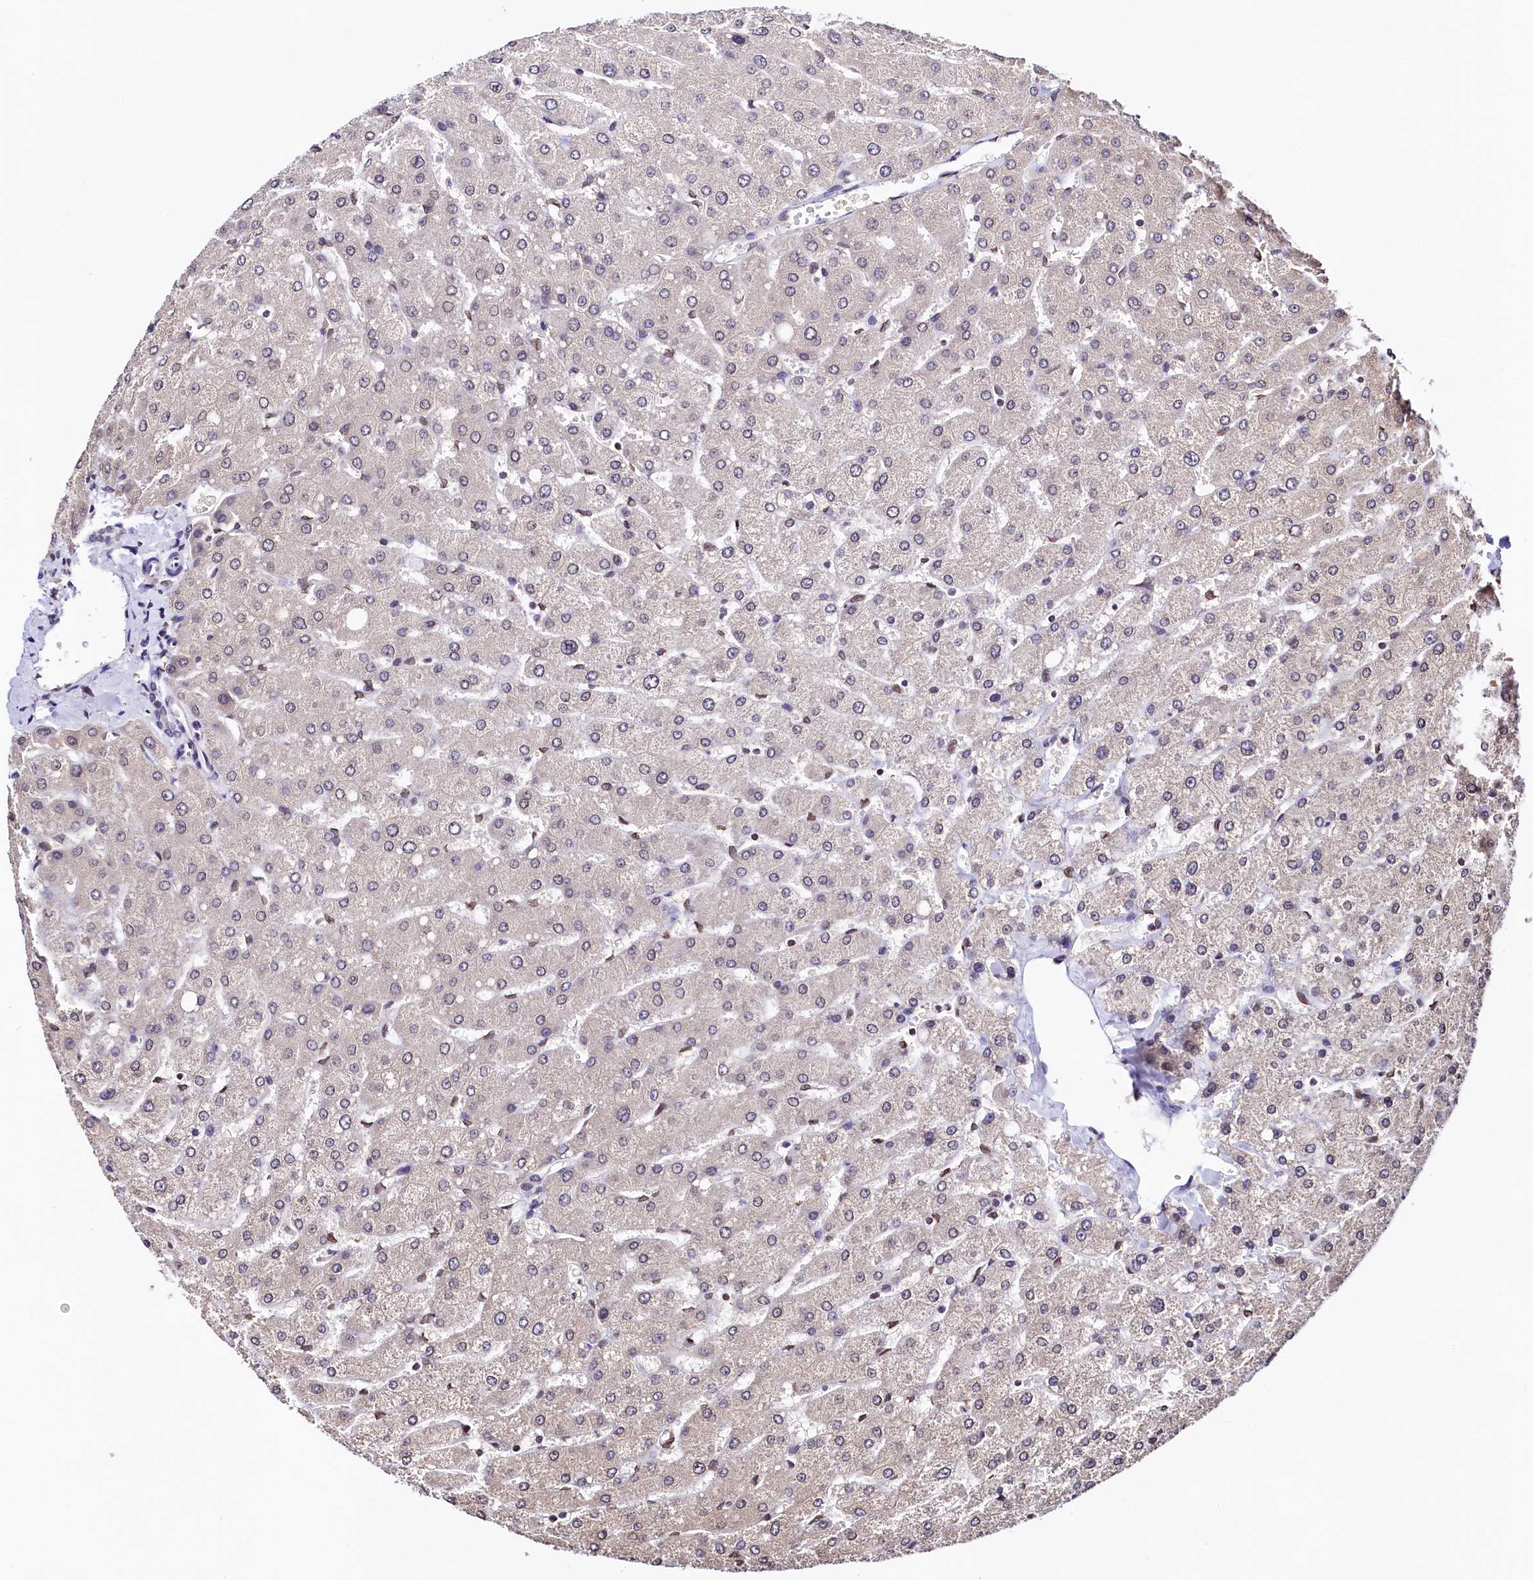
{"staining": {"intensity": "weak", "quantity": "<25%", "location": "cytoplasmic/membranous"}, "tissue": "liver", "cell_type": "Cholangiocytes", "image_type": "normal", "snomed": [{"axis": "morphology", "description": "Normal tissue, NOS"}, {"axis": "topography", "description": "Liver"}], "caption": "Immunohistochemical staining of normal human liver demonstrates no significant positivity in cholangiocytes.", "gene": "HAND1", "patient": {"sex": "male", "age": 55}}